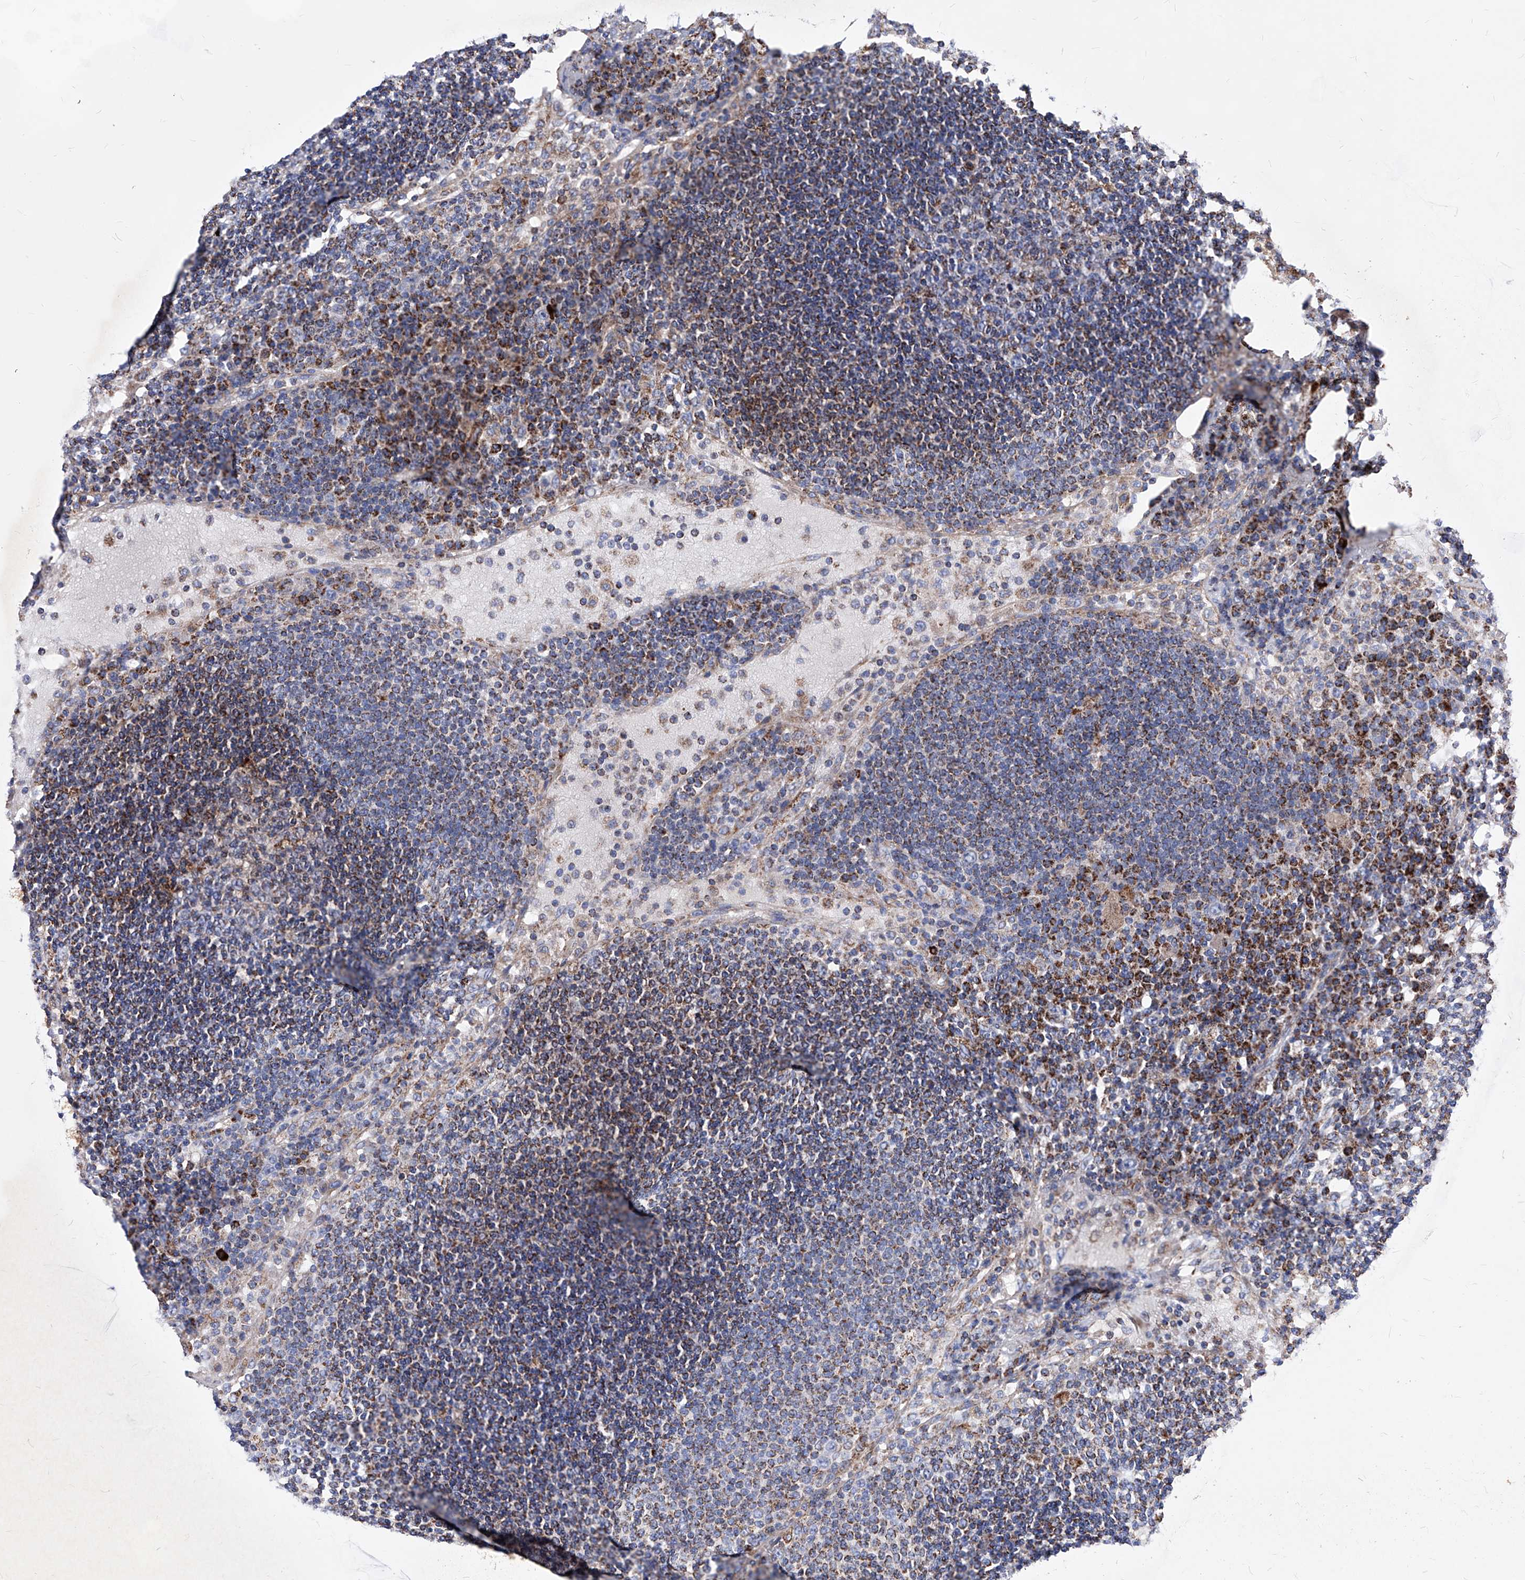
{"staining": {"intensity": "moderate", "quantity": "<25%", "location": "cytoplasmic/membranous"}, "tissue": "lymph node", "cell_type": "Germinal center cells", "image_type": "normal", "snomed": [{"axis": "morphology", "description": "Normal tissue, NOS"}, {"axis": "topography", "description": "Lymph node"}], "caption": "DAB (3,3'-diaminobenzidine) immunohistochemical staining of unremarkable lymph node demonstrates moderate cytoplasmic/membranous protein staining in about <25% of germinal center cells.", "gene": "HRNR", "patient": {"sex": "female", "age": 53}}